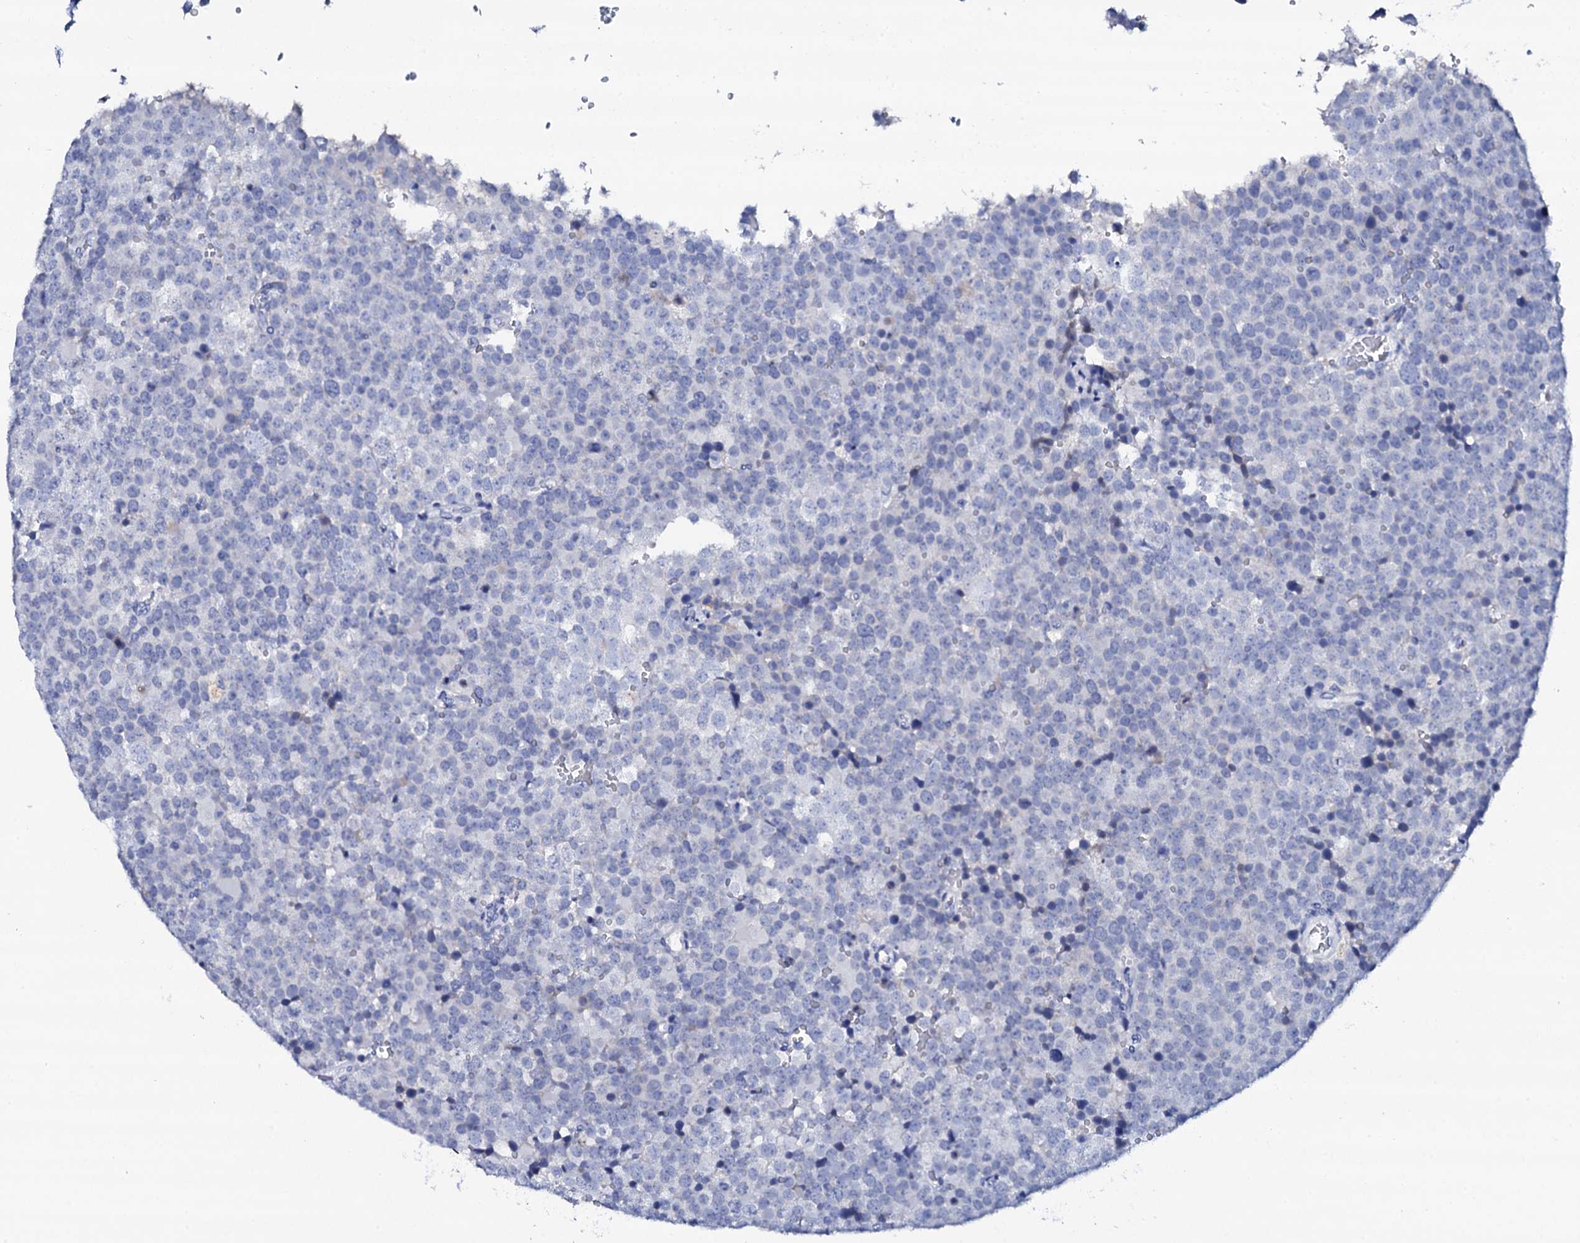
{"staining": {"intensity": "negative", "quantity": "none", "location": "none"}, "tissue": "testis cancer", "cell_type": "Tumor cells", "image_type": "cancer", "snomed": [{"axis": "morphology", "description": "Seminoma, NOS"}, {"axis": "topography", "description": "Testis"}], "caption": "High power microscopy histopathology image of an IHC photomicrograph of testis cancer (seminoma), revealing no significant positivity in tumor cells.", "gene": "FBXL16", "patient": {"sex": "male", "age": 71}}